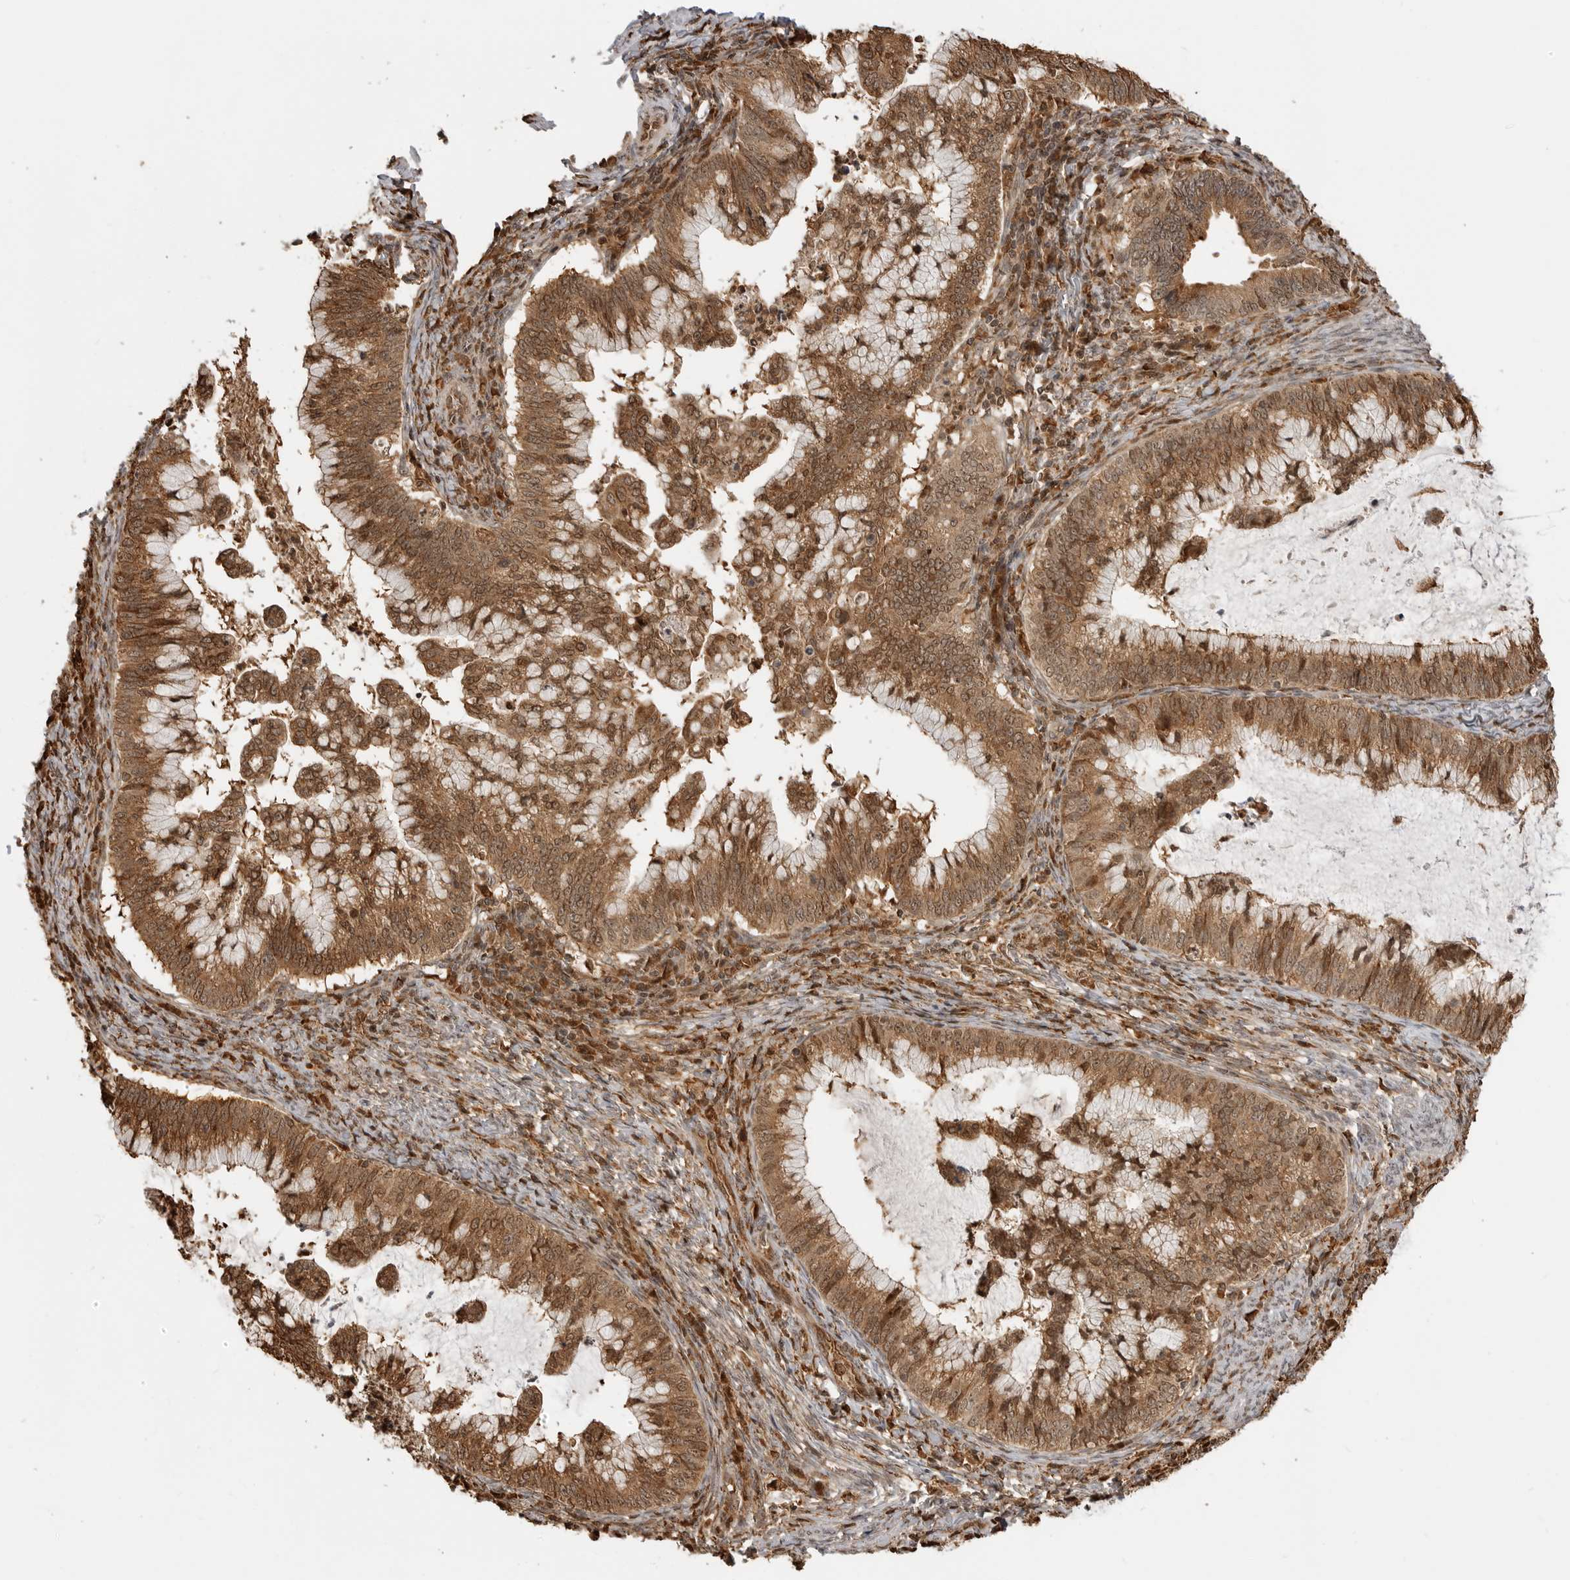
{"staining": {"intensity": "moderate", "quantity": ">75%", "location": "cytoplasmic/membranous,nuclear"}, "tissue": "cervical cancer", "cell_type": "Tumor cells", "image_type": "cancer", "snomed": [{"axis": "morphology", "description": "Adenocarcinoma, NOS"}, {"axis": "topography", "description": "Cervix"}], "caption": "Tumor cells reveal moderate cytoplasmic/membranous and nuclear expression in about >75% of cells in cervical cancer (adenocarcinoma).", "gene": "BMP2K", "patient": {"sex": "female", "age": 36}}